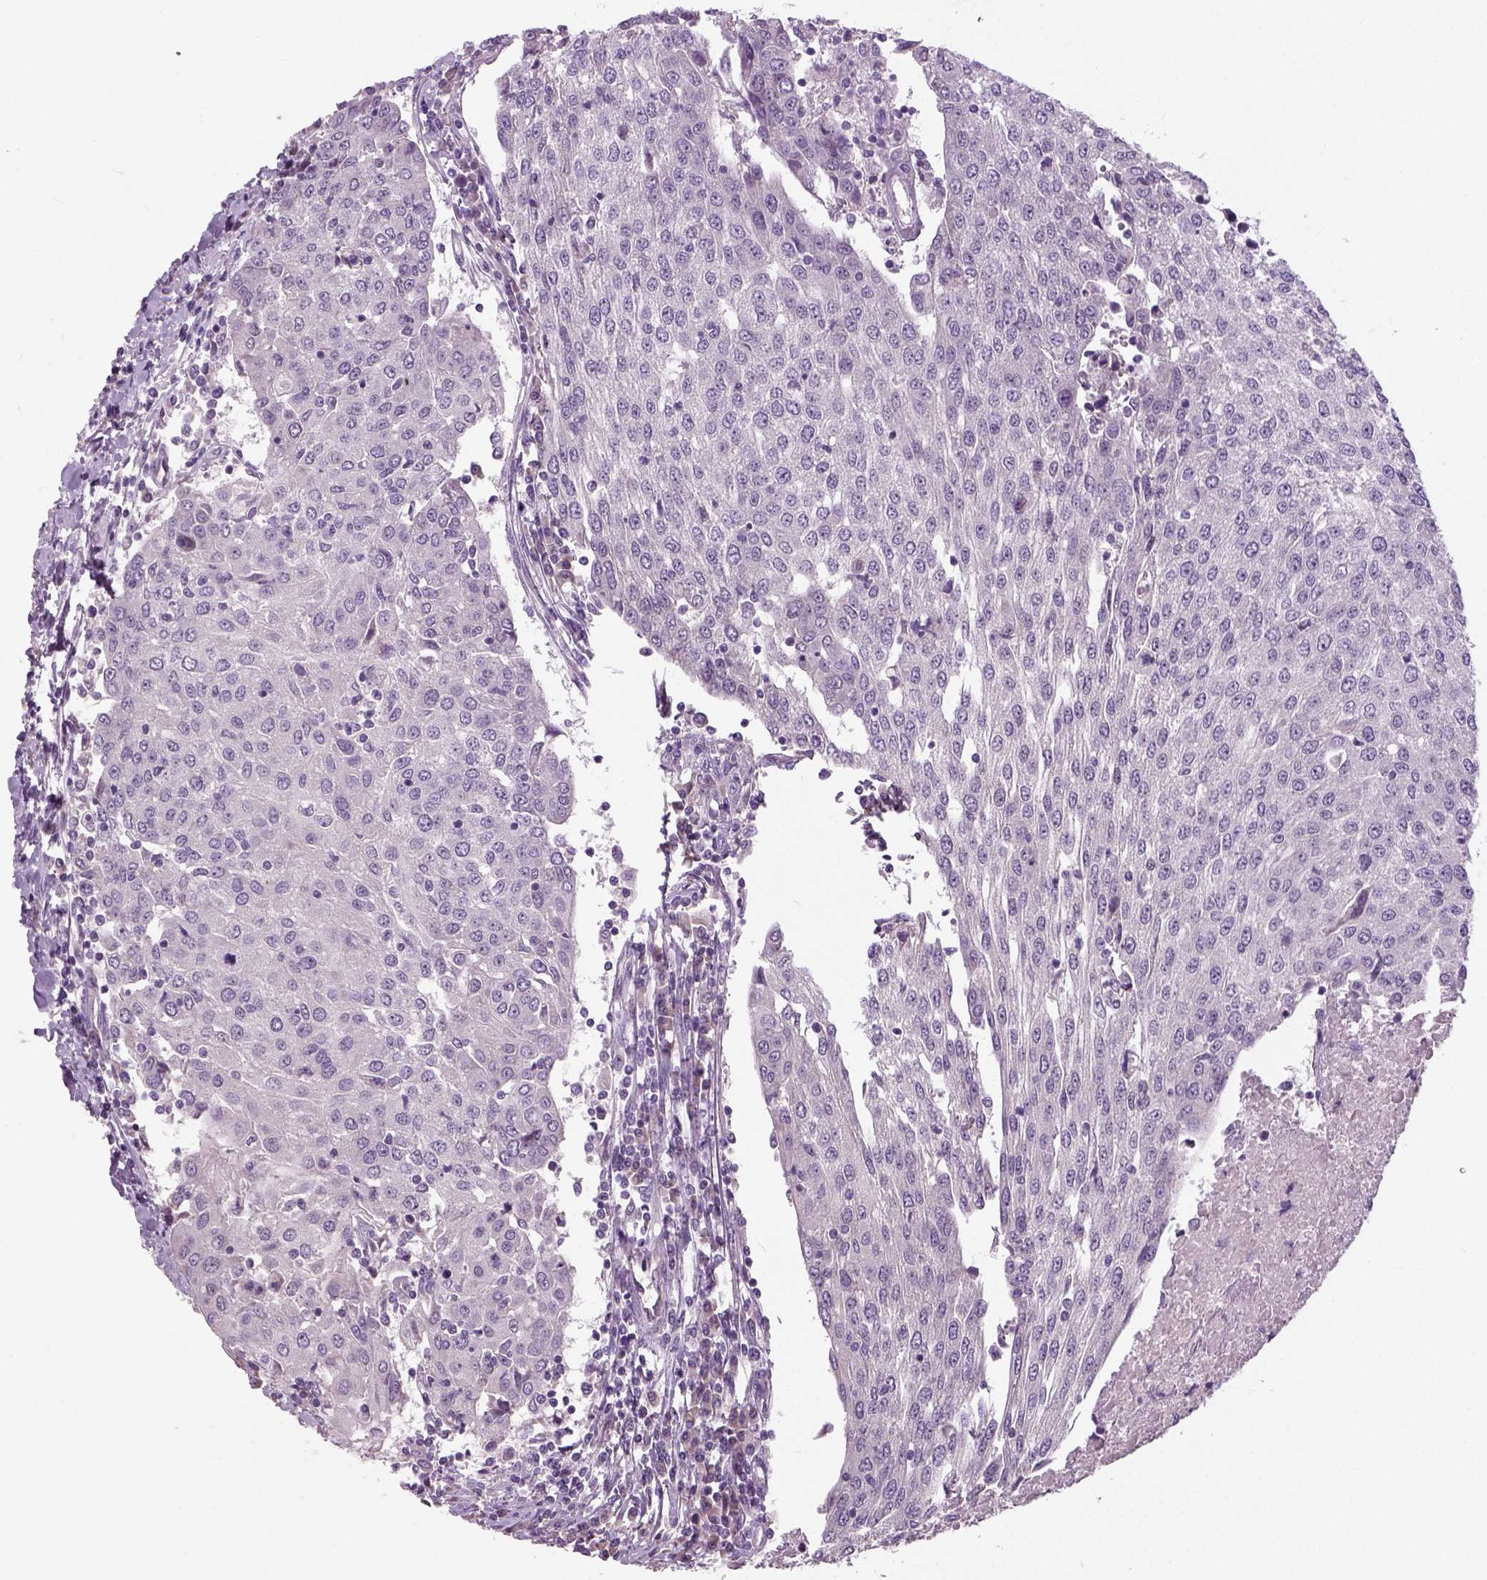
{"staining": {"intensity": "negative", "quantity": "none", "location": "none"}, "tissue": "urothelial cancer", "cell_type": "Tumor cells", "image_type": "cancer", "snomed": [{"axis": "morphology", "description": "Urothelial carcinoma, High grade"}, {"axis": "topography", "description": "Urinary bladder"}], "caption": "Tumor cells are negative for brown protein staining in urothelial cancer.", "gene": "NECAB1", "patient": {"sex": "female", "age": 85}}